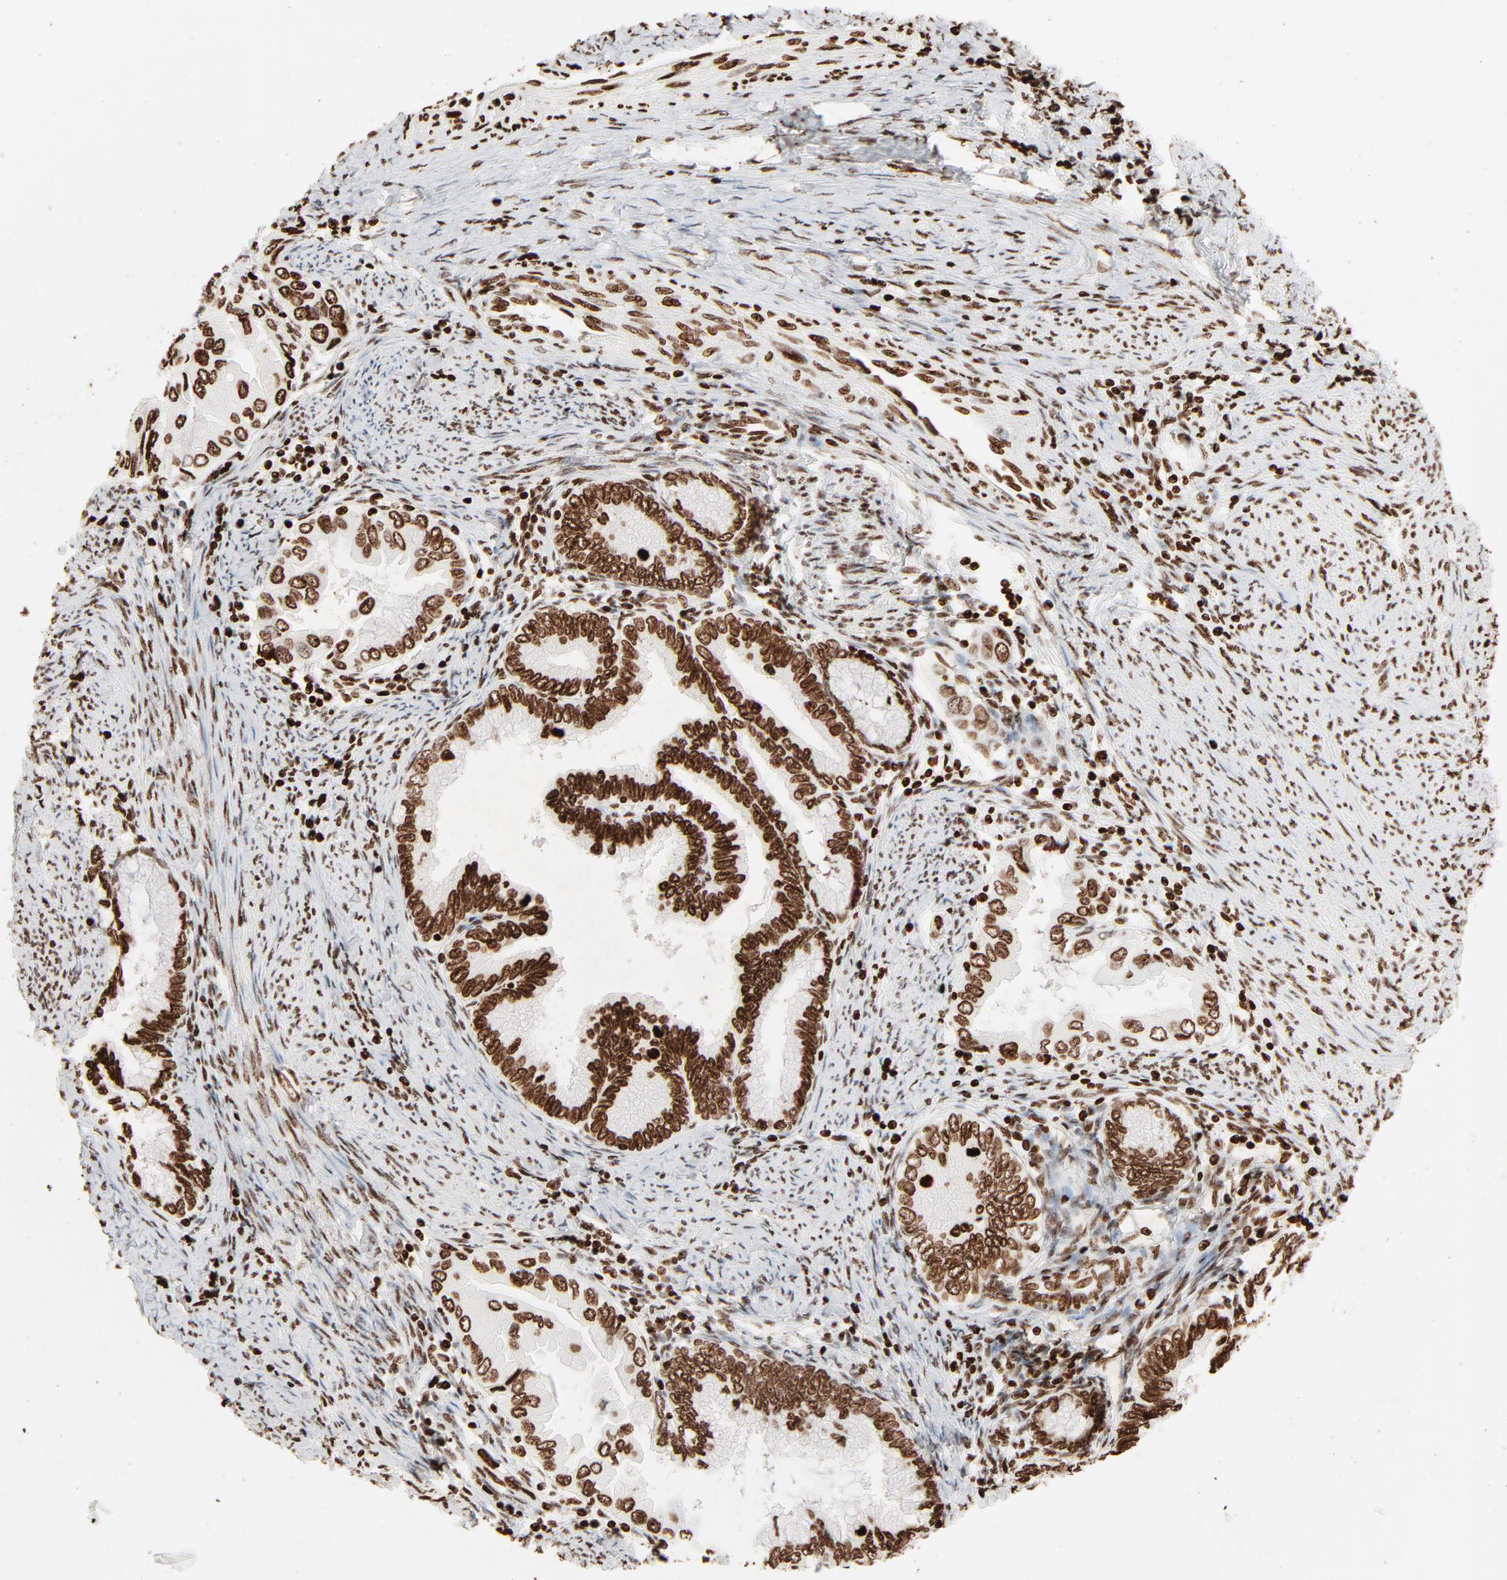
{"staining": {"intensity": "strong", "quantity": ">75%", "location": "nuclear"}, "tissue": "cervical cancer", "cell_type": "Tumor cells", "image_type": "cancer", "snomed": [{"axis": "morphology", "description": "Adenocarcinoma, NOS"}, {"axis": "topography", "description": "Cervix"}], "caption": "Adenocarcinoma (cervical) was stained to show a protein in brown. There is high levels of strong nuclear expression in about >75% of tumor cells. (Stains: DAB (3,3'-diaminobenzidine) in brown, nuclei in blue, Microscopy: brightfield microscopy at high magnification).", "gene": "HMGB2", "patient": {"sex": "female", "age": 49}}